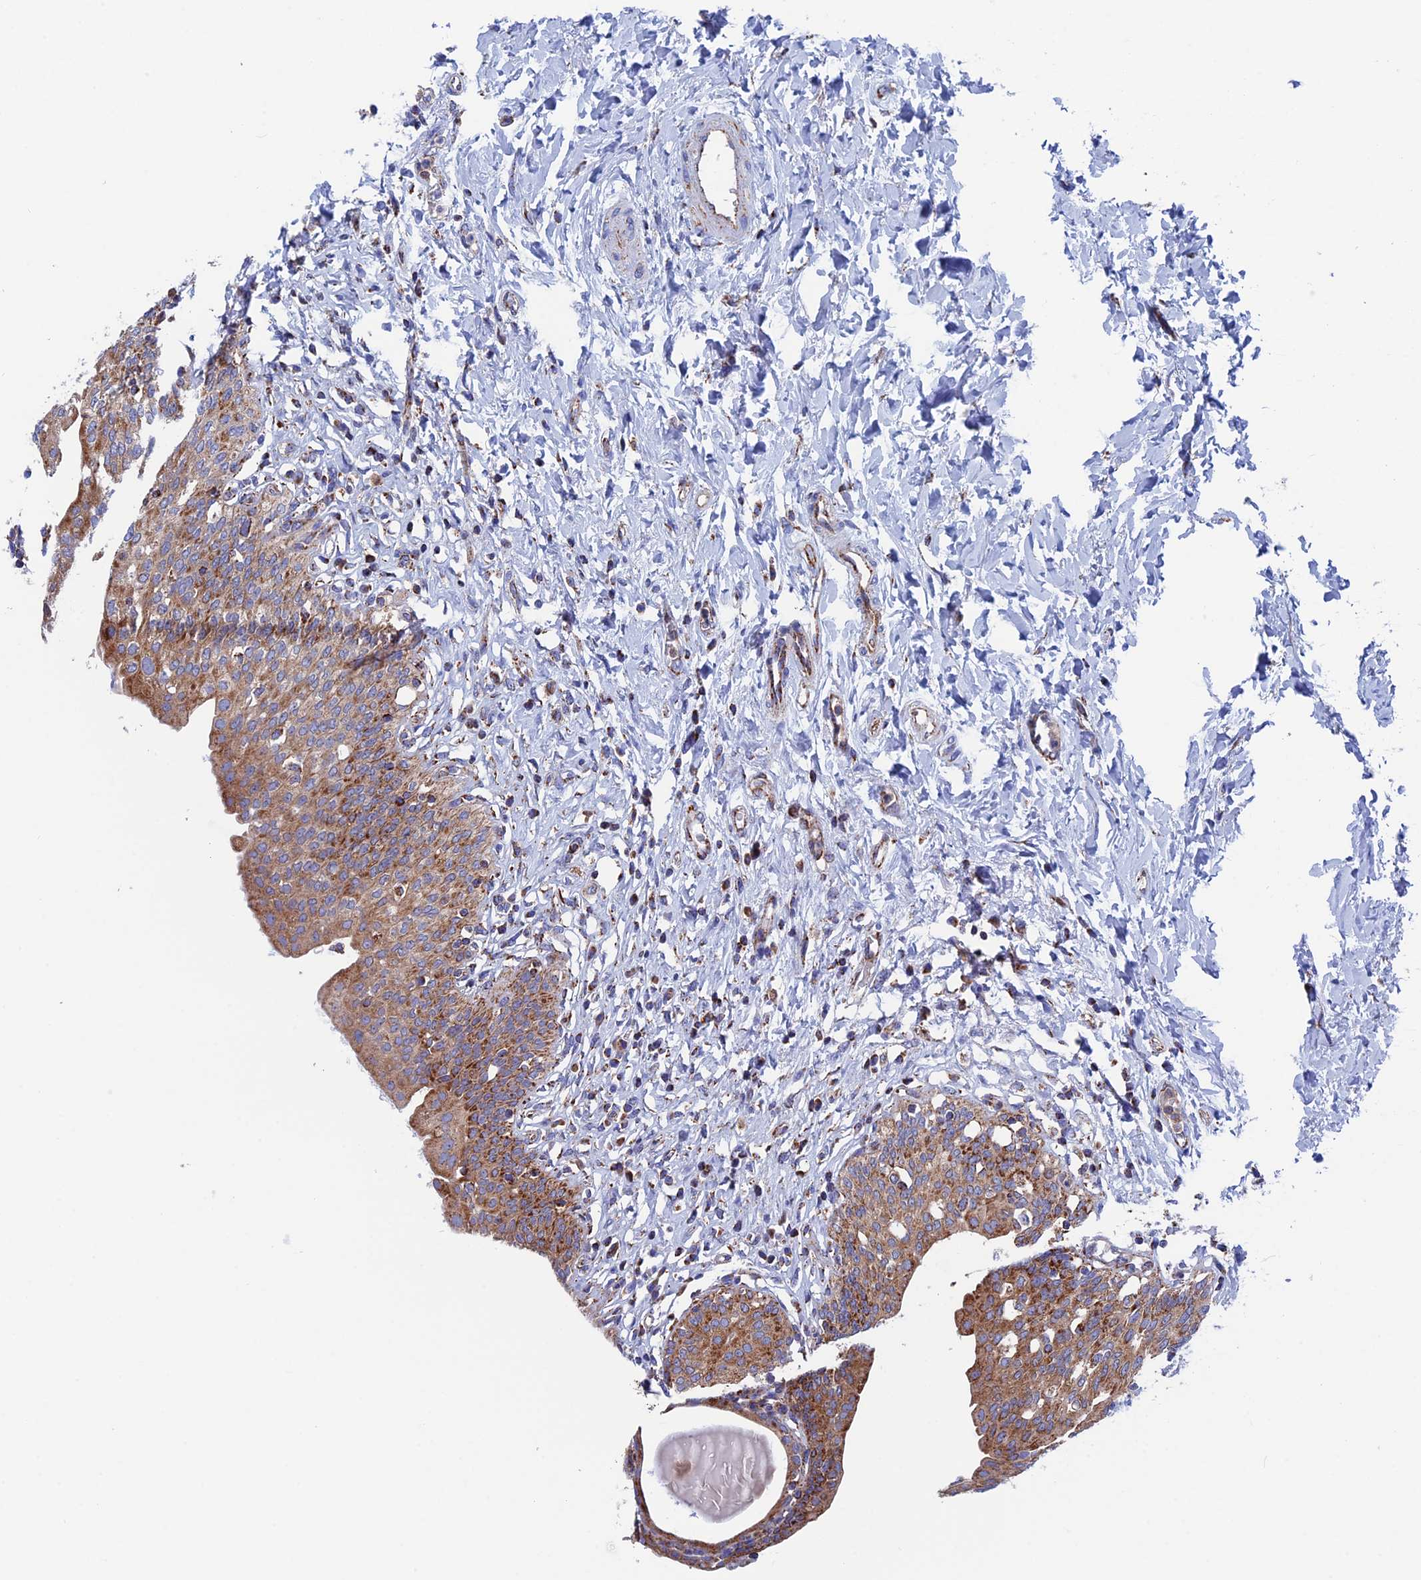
{"staining": {"intensity": "moderate", "quantity": ">75%", "location": "cytoplasmic/membranous"}, "tissue": "urinary bladder", "cell_type": "Urothelial cells", "image_type": "normal", "snomed": [{"axis": "morphology", "description": "Normal tissue, NOS"}, {"axis": "topography", "description": "Urinary bladder"}], "caption": "This photomicrograph displays immunohistochemistry (IHC) staining of normal human urinary bladder, with medium moderate cytoplasmic/membranous positivity in approximately >75% of urothelial cells.", "gene": "WDR83", "patient": {"sex": "male", "age": 83}}